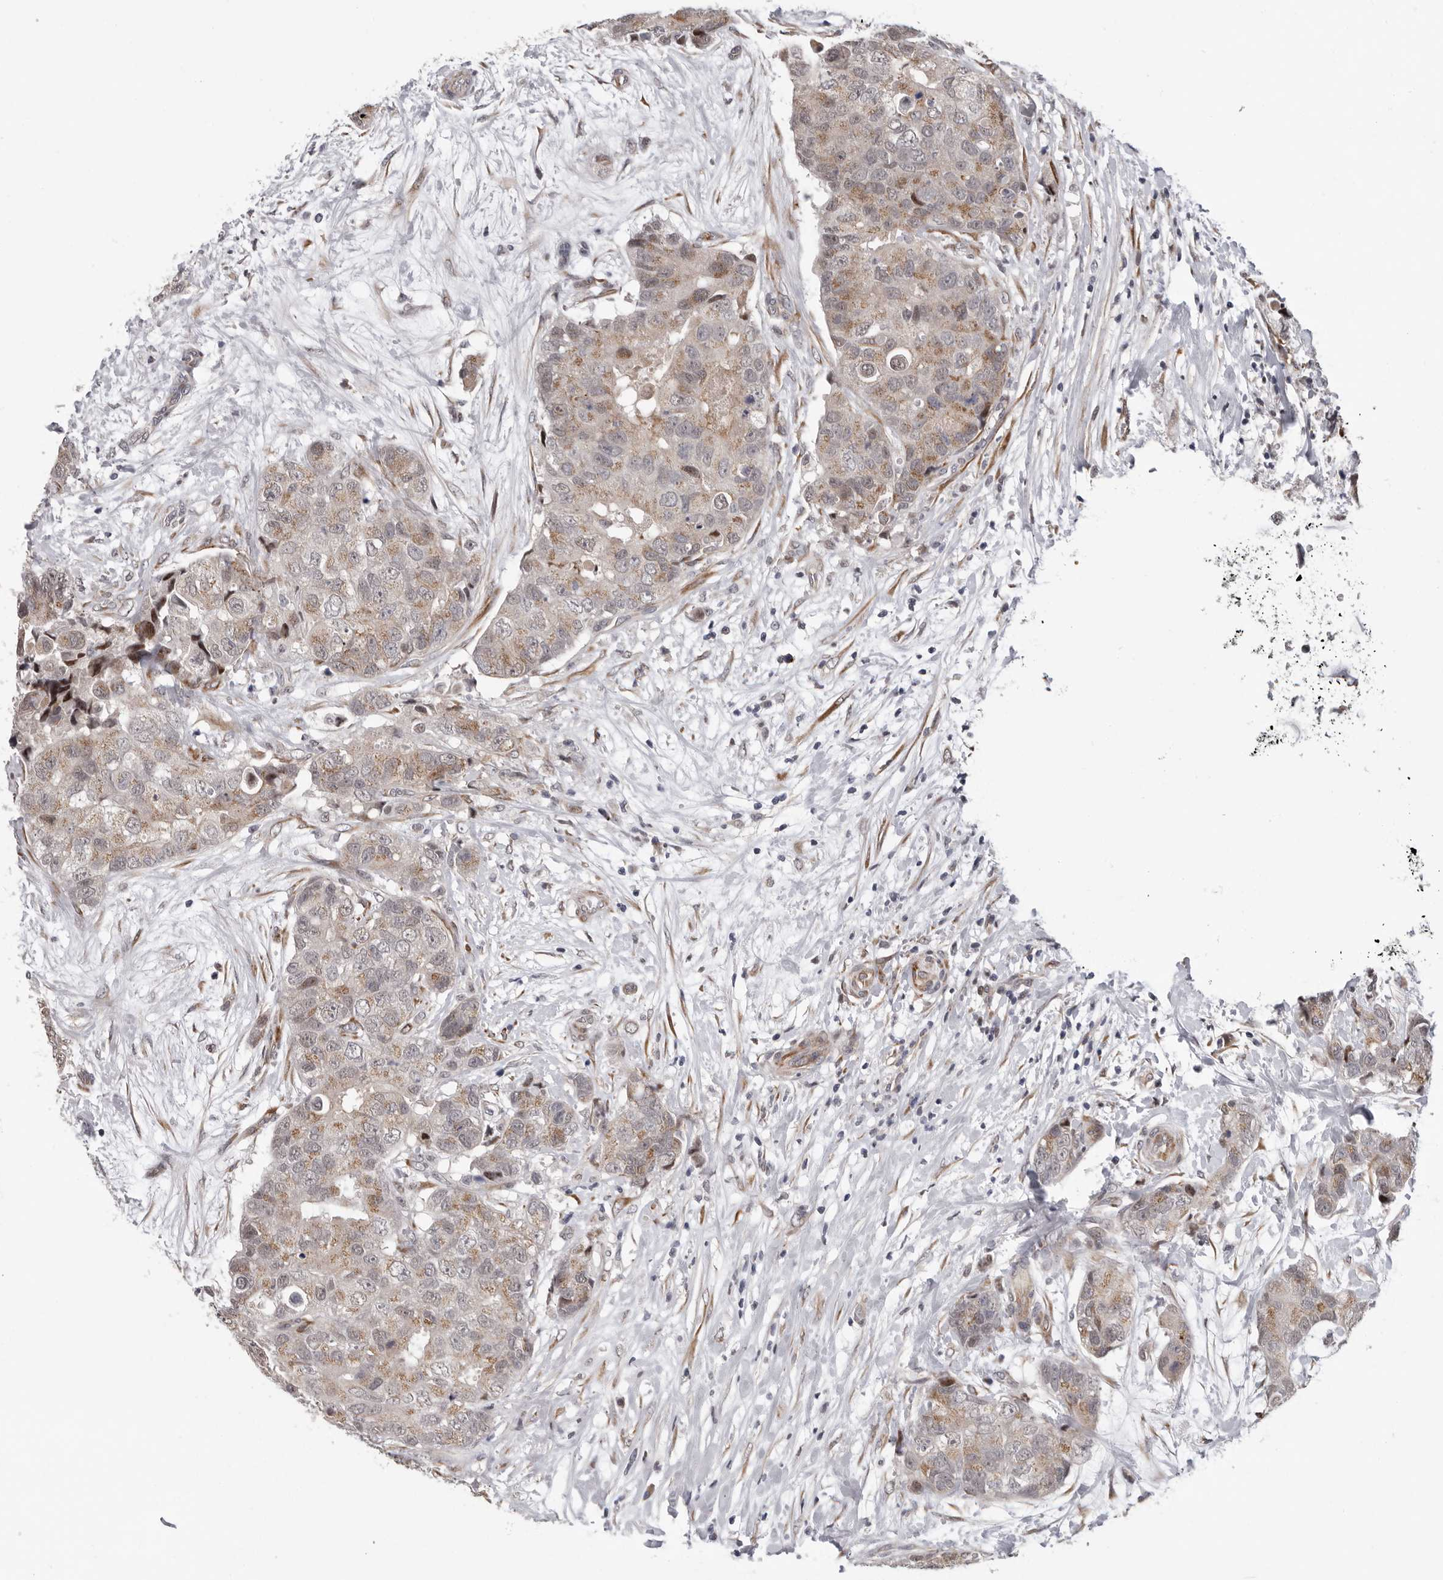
{"staining": {"intensity": "weak", "quantity": "25%-75%", "location": "cytoplasmic/membranous,nuclear"}, "tissue": "breast cancer", "cell_type": "Tumor cells", "image_type": "cancer", "snomed": [{"axis": "morphology", "description": "Duct carcinoma"}, {"axis": "topography", "description": "Breast"}], "caption": "A low amount of weak cytoplasmic/membranous and nuclear staining is appreciated in about 25%-75% of tumor cells in breast cancer (invasive ductal carcinoma) tissue. (IHC, brightfield microscopy, high magnification).", "gene": "RALGPS2", "patient": {"sex": "female", "age": 62}}